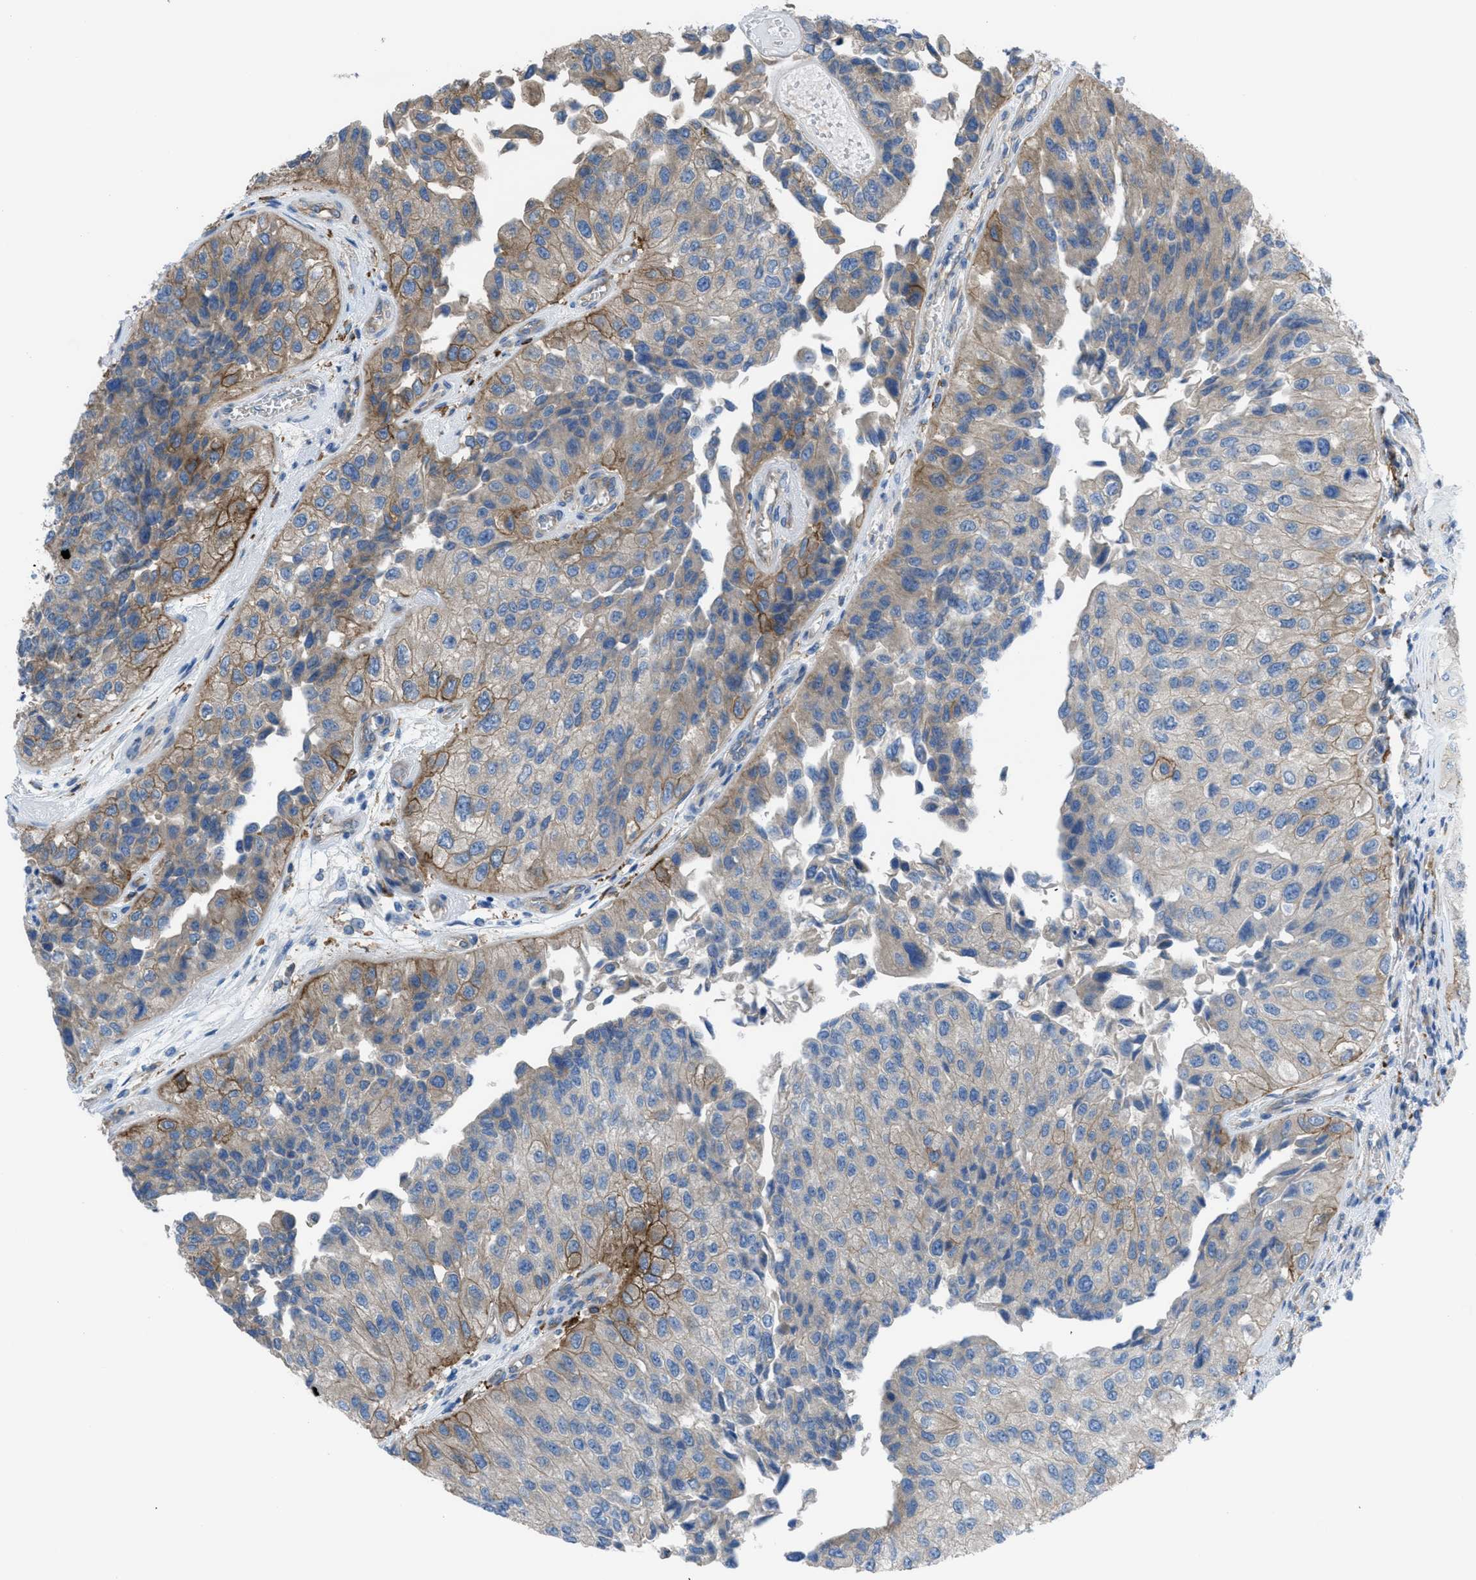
{"staining": {"intensity": "moderate", "quantity": "<25%", "location": "cytoplasmic/membranous"}, "tissue": "urothelial cancer", "cell_type": "Tumor cells", "image_type": "cancer", "snomed": [{"axis": "morphology", "description": "Urothelial carcinoma, High grade"}, {"axis": "topography", "description": "Kidney"}, {"axis": "topography", "description": "Urinary bladder"}], "caption": "Human urothelial cancer stained with a protein marker displays moderate staining in tumor cells.", "gene": "EGFR", "patient": {"sex": "male", "age": 77}}